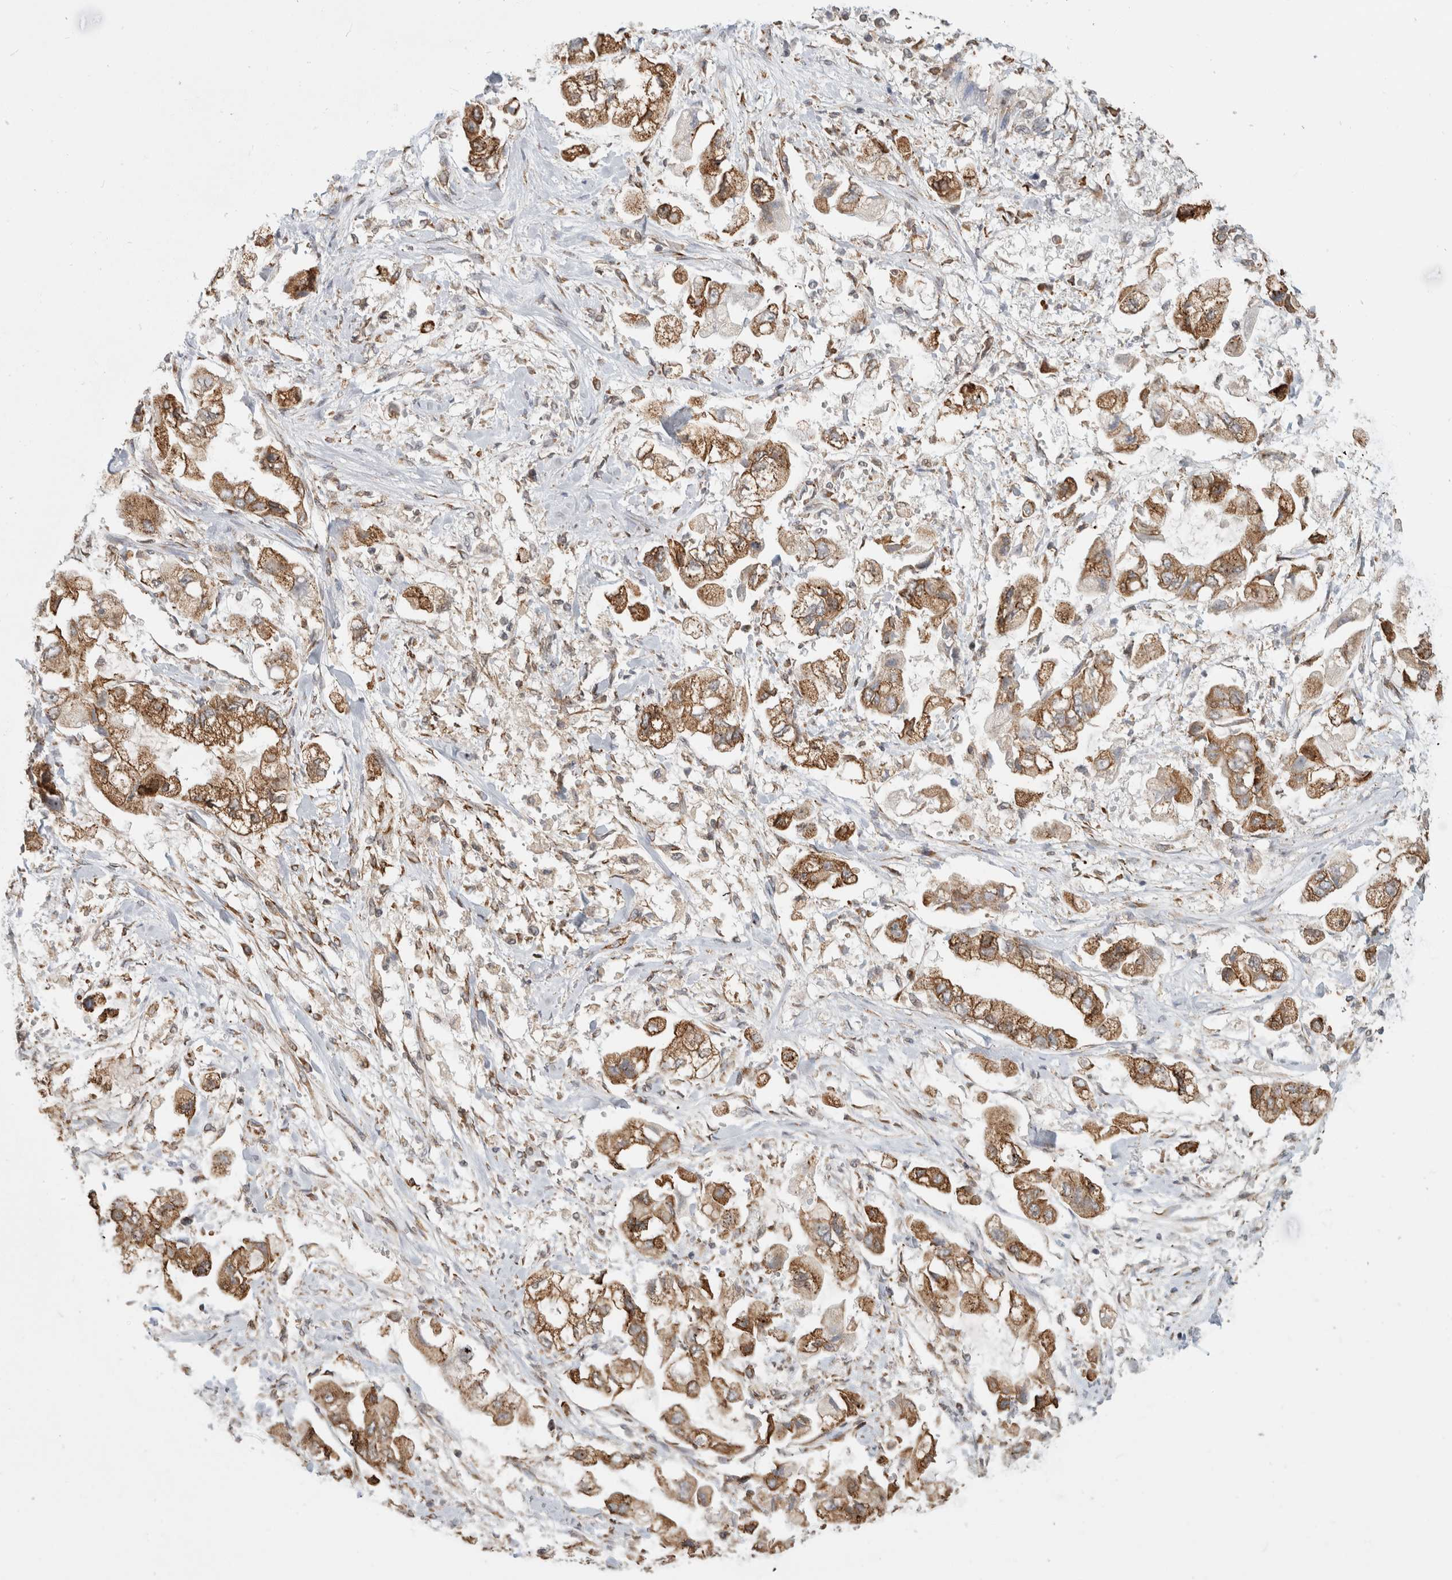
{"staining": {"intensity": "moderate", "quantity": ">75%", "location": "cytoplasmic/membranous"}, "tissue": "stomach cancer", "cell_type": "Tumor cells", "image_type": "cancer", "snomed": [{"axis": "morphology", "description": "Normal tissue, NOS"}, {"axis": "morphology", "description": "Adenocarcinoma, NOS"}, {"axis": "topography", "description": "Stomach"}], "caption": "Adenocarcinoma (stomach) stained with immunohistochemistry displays moderate cytoplasmic/membranous staining in about >75% of tumor cells.", "gene": "MS4A7", "patient": {"sex": "male", "age": 62}}